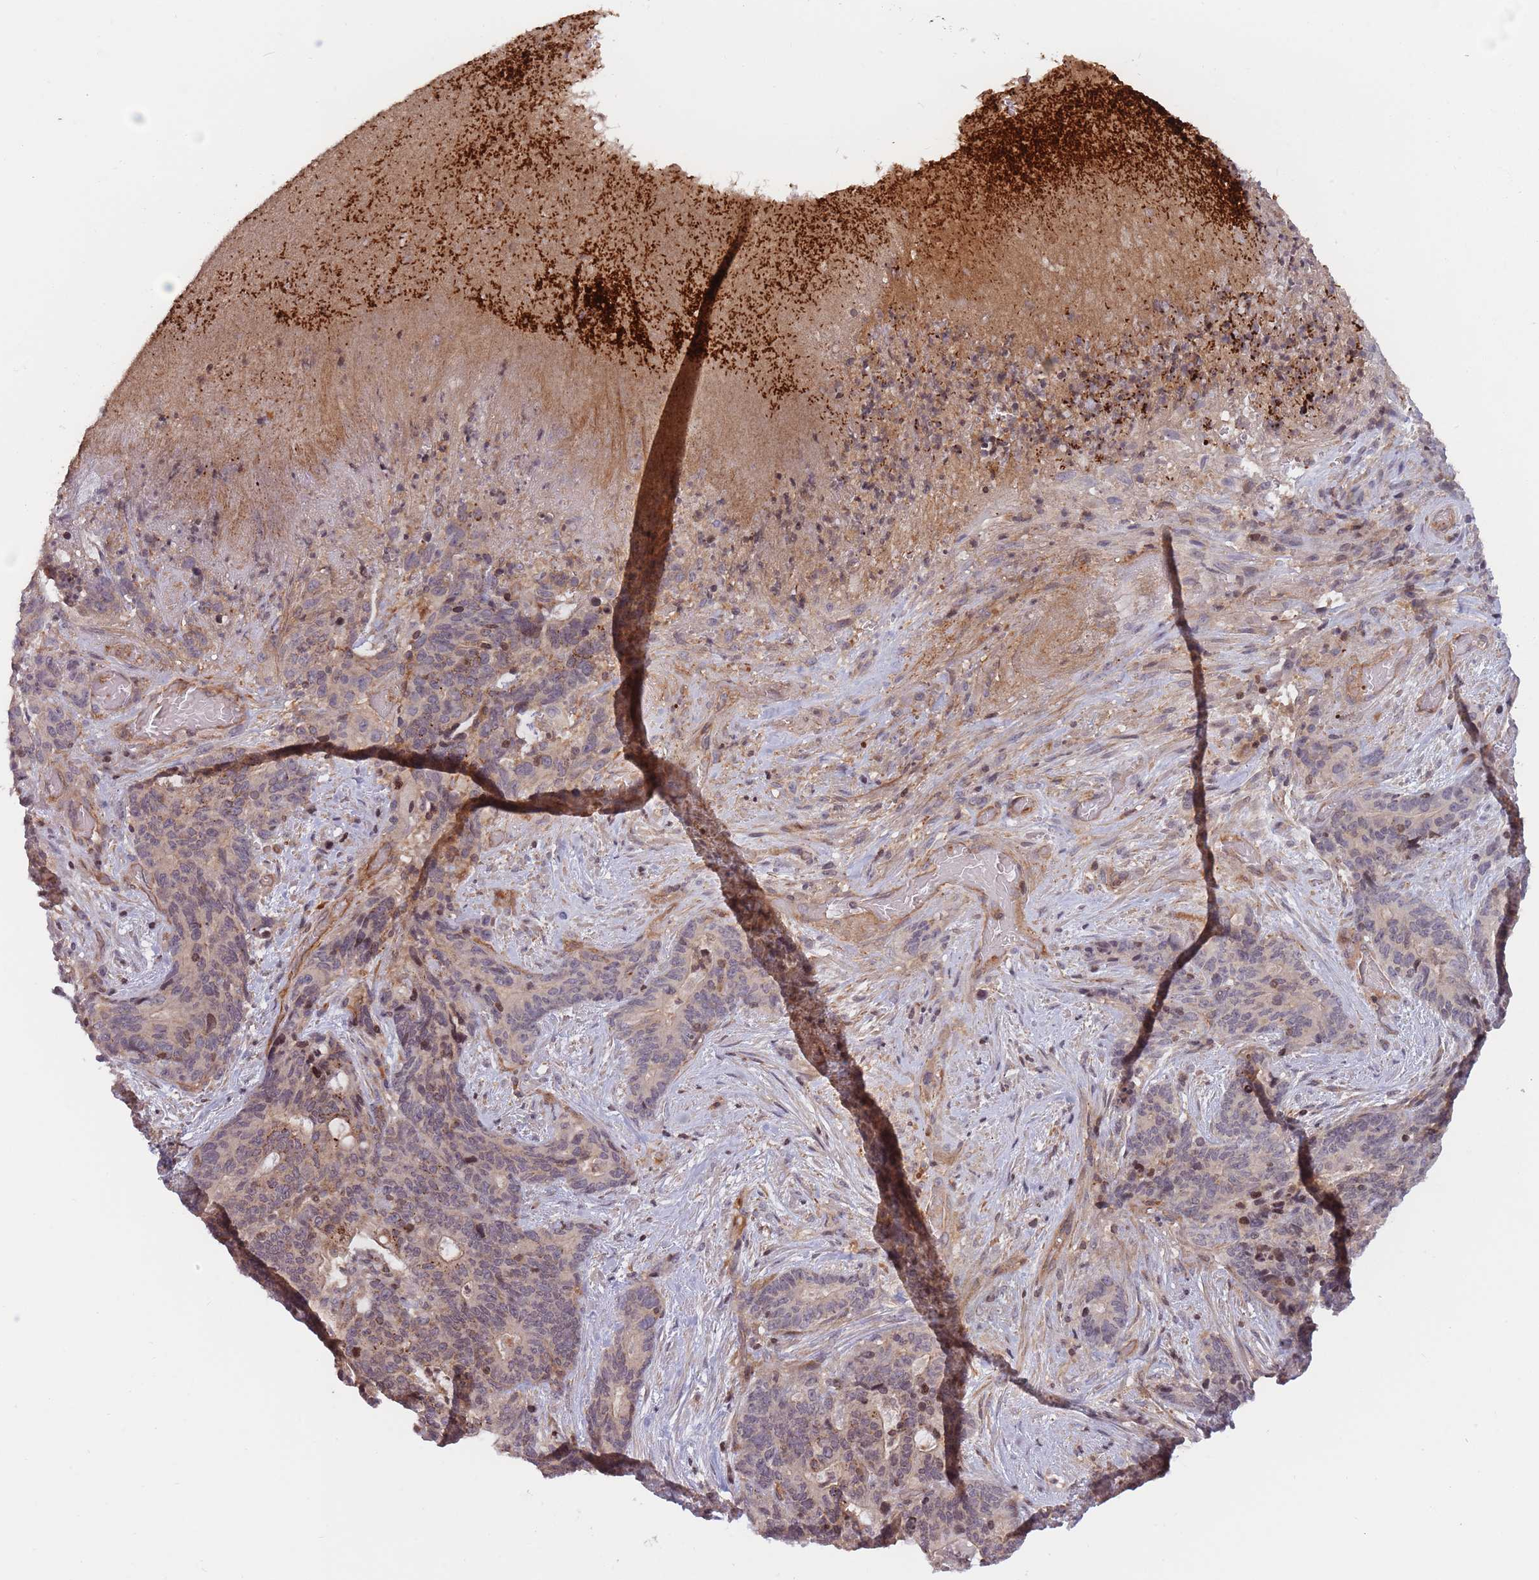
{"staining": {"intensity": "moderate", "quantity": "<25%", "location": "cytoplasmic/membranous"}, "tissue": "stomach cancer", "cell_type": "Tumor cells", "image_type": "cancer", "snomed": [{"axis": "morphology", "description": "Normal tissue, NOS"}, {"axis": "morphology", "description": "Adenocarcinoma, NOS"}, {"axis": "topography", "description": "Stomach"}], "caption": "Immunohistochemical staining of stomach adenocarcinoma reveals low levels of moderate cytoplasmic/membranous protein expression in about <25% of tumor cells. (Brightfield microscopy of DAB IHC at high magnification).", "gene": "SLC35F5", "patient": {"sex": "female", "age": 64}}